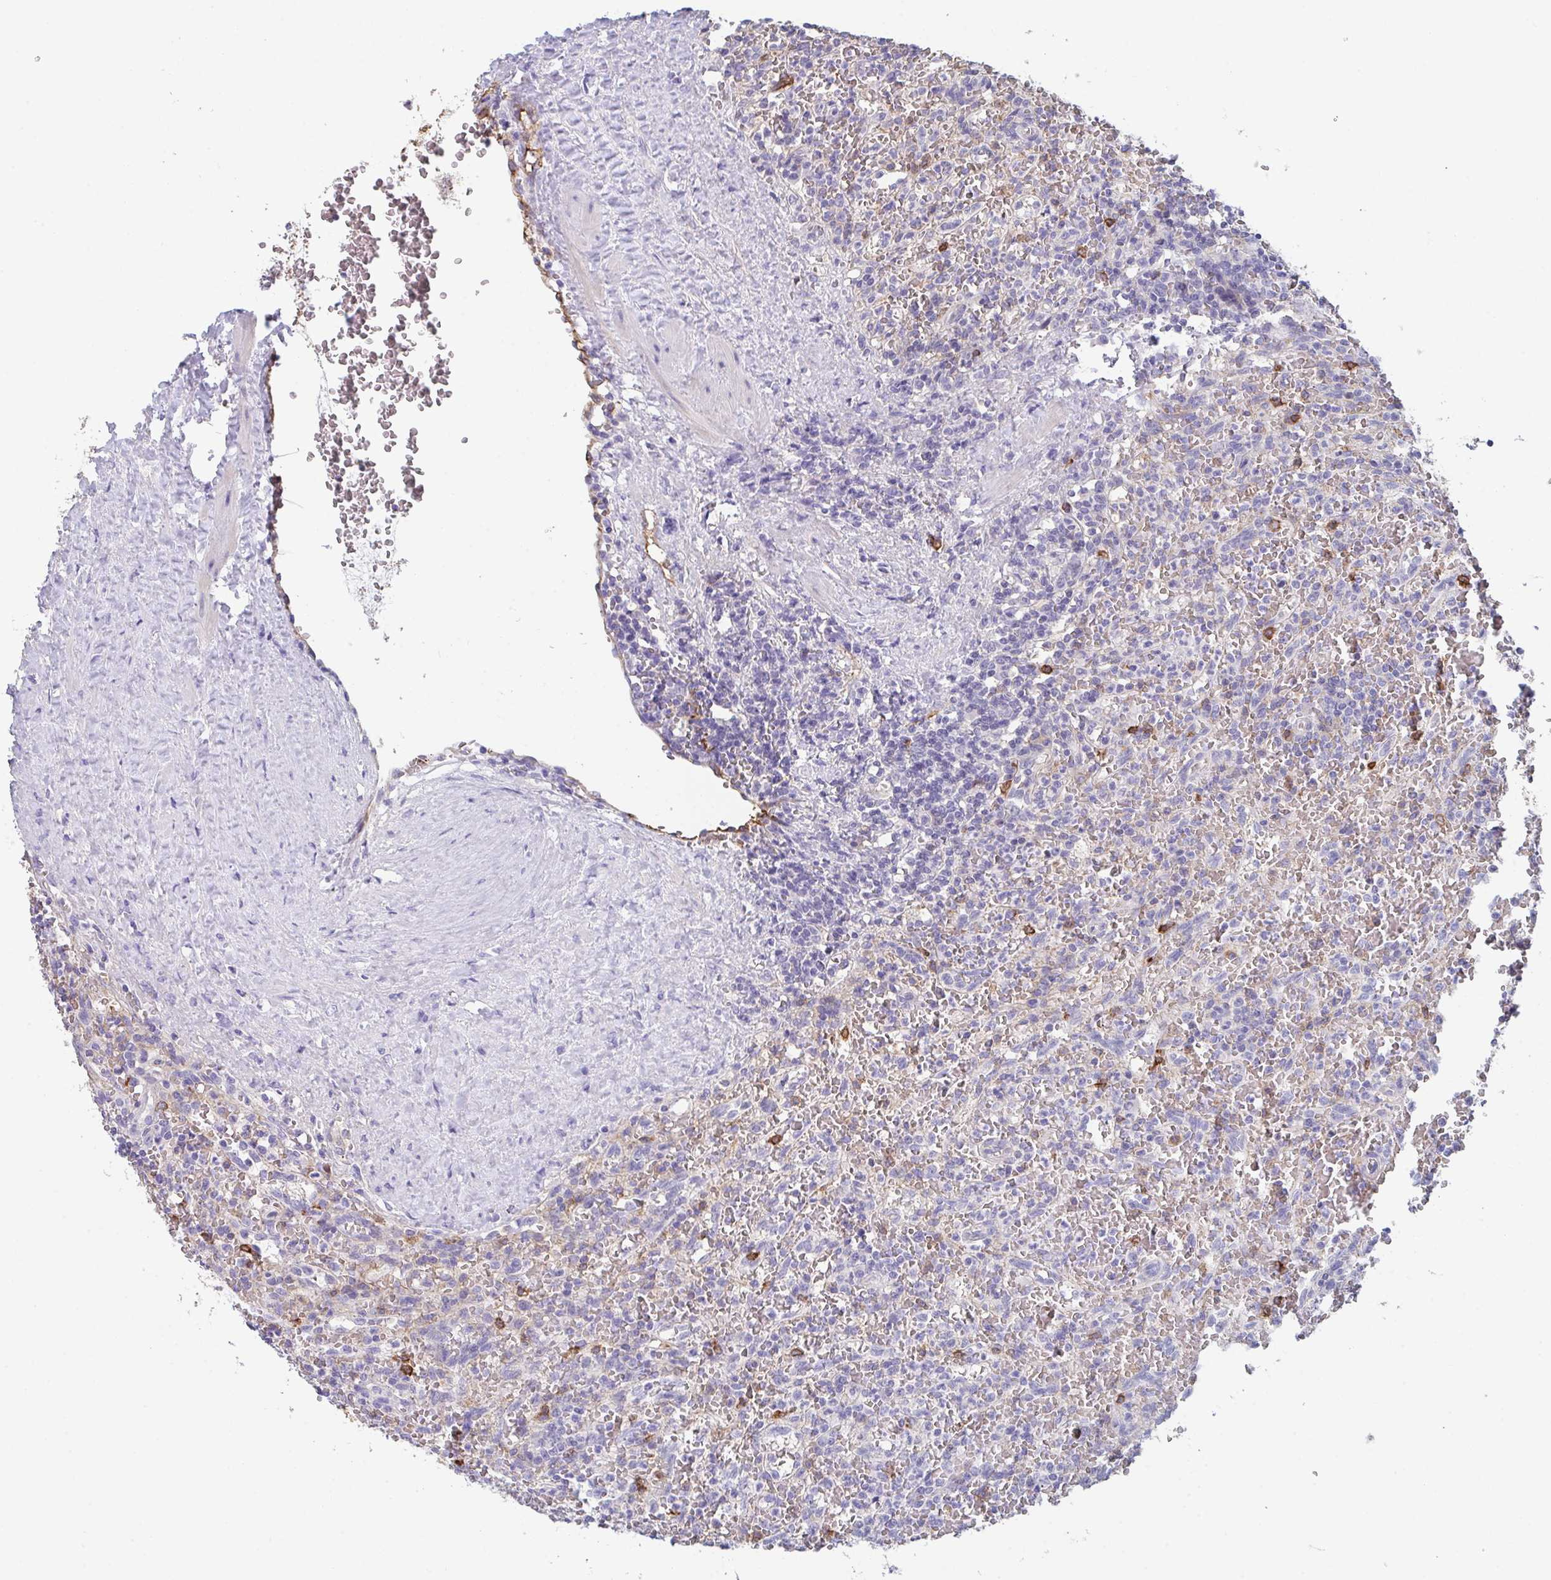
{"staining": {"intensity": "negative", "quantity": "none", "location": "none"}, "tissue": "lymphoma", "cell_type": "Tumor cells", "image_type": "cancer", "snomed": [{"axis": "morphology", "description": "Malignant lymphoma, non-Hodgkin's type, Low grade"}, {"axis": "topography", "description": "Spleen"}], "caption": "Immunohistochemistry (IHC) image of malignant lymphoma, non-Hodgkin's type (low-grade) stained for a protein (brown), which displays no expression in tumor cells.", "gene": "DBN1", "patient": {"sex": "female", "age": 64}}